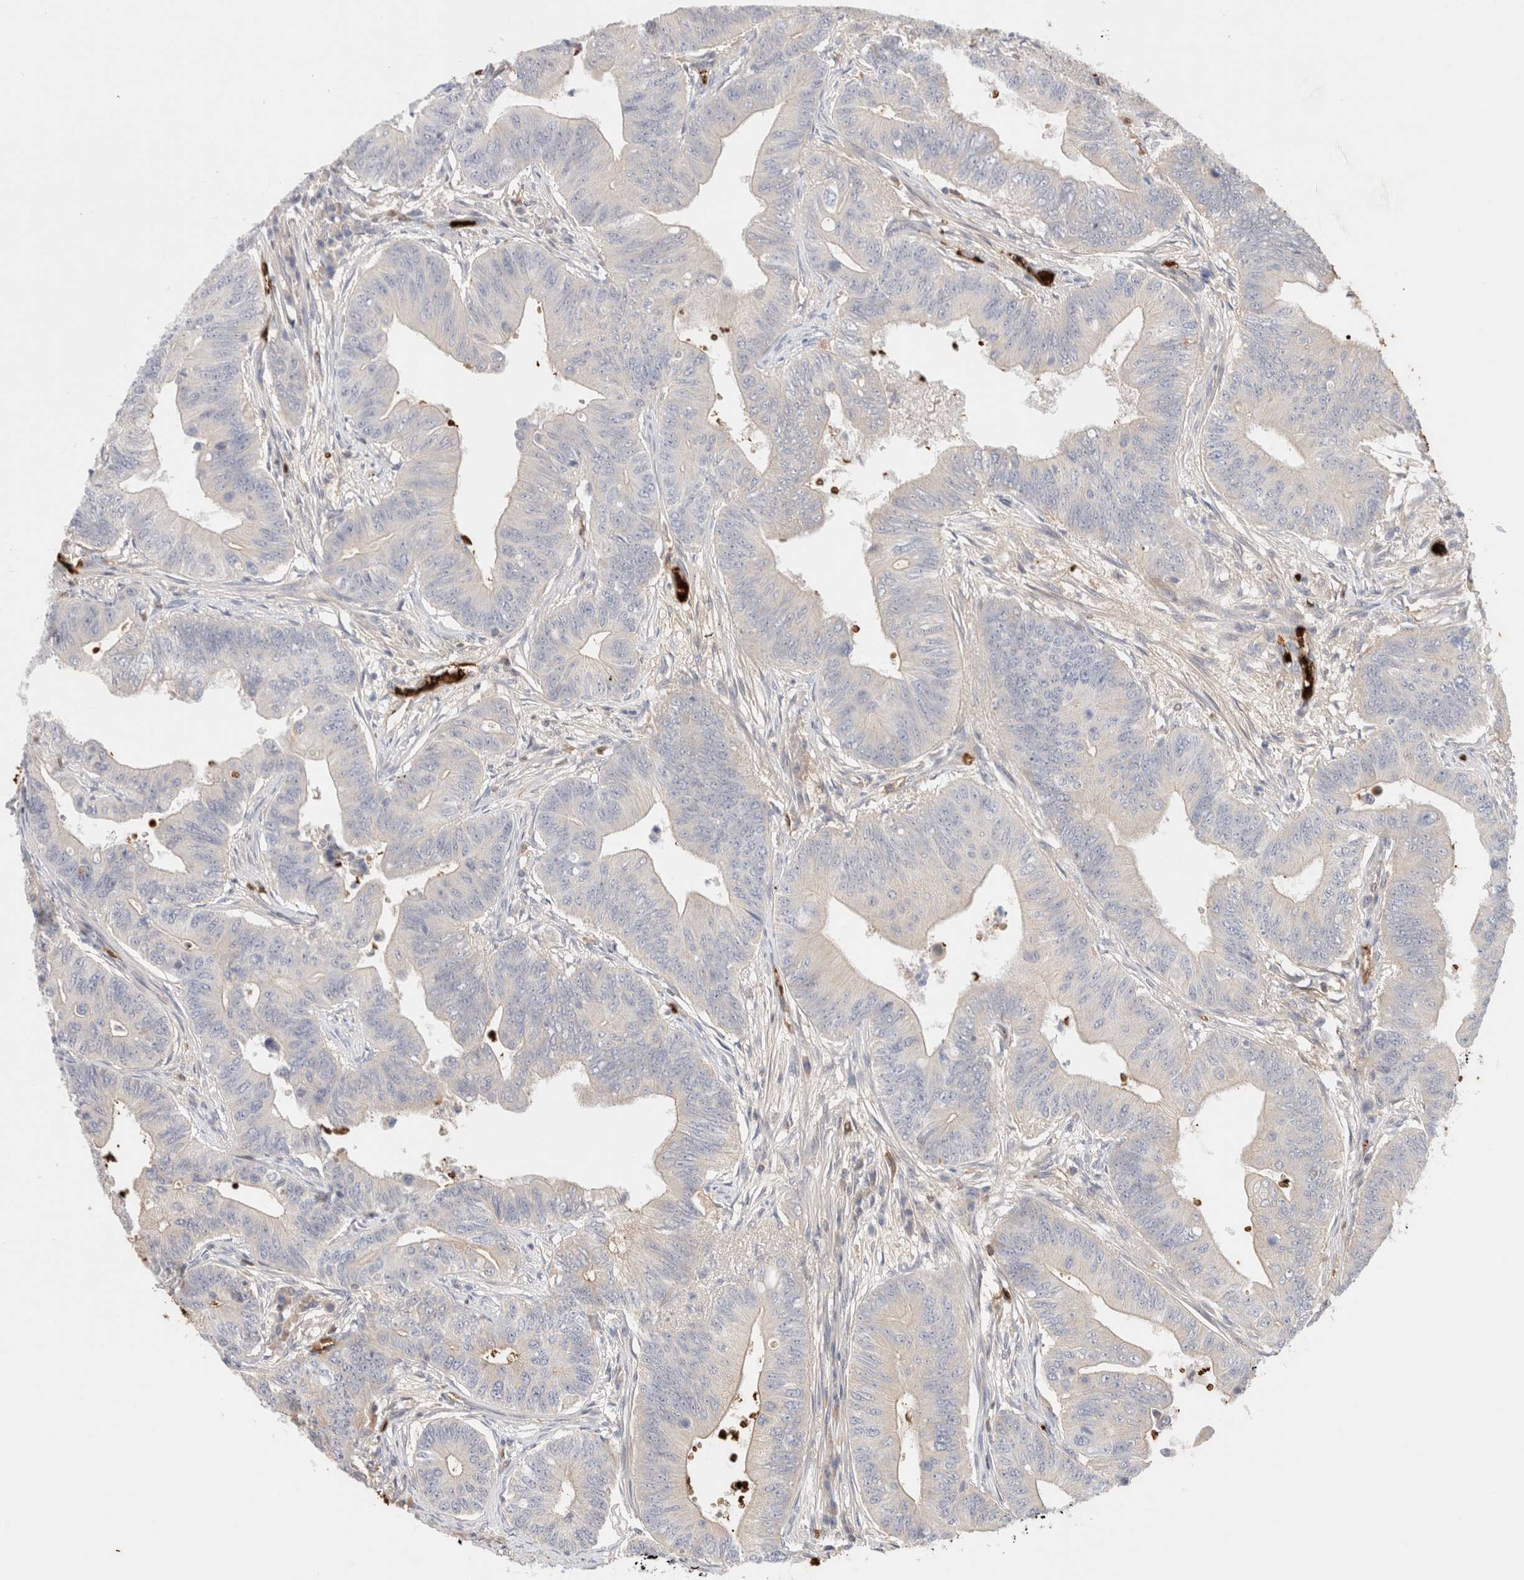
{"staining": {"intensity": "negative", "quantity": "none", "location": "none"}, "tissue": "colorectal cancer", "cell_type": "Tumor cells", "image_type": "cancer", "snomed": [{"axis": "morphology", "description": "Adenoma, NOS"}, {"axis": "morphology", "description": "Adenocarcinoma, NOS"}, {"axis": "topography", "description": "Colon"}], "caption": "The photomicrograph shows no staining of tumor cells in colorectal cancer.", "gene": "MST1", "patient": {"sex": "male", "age": 79}}